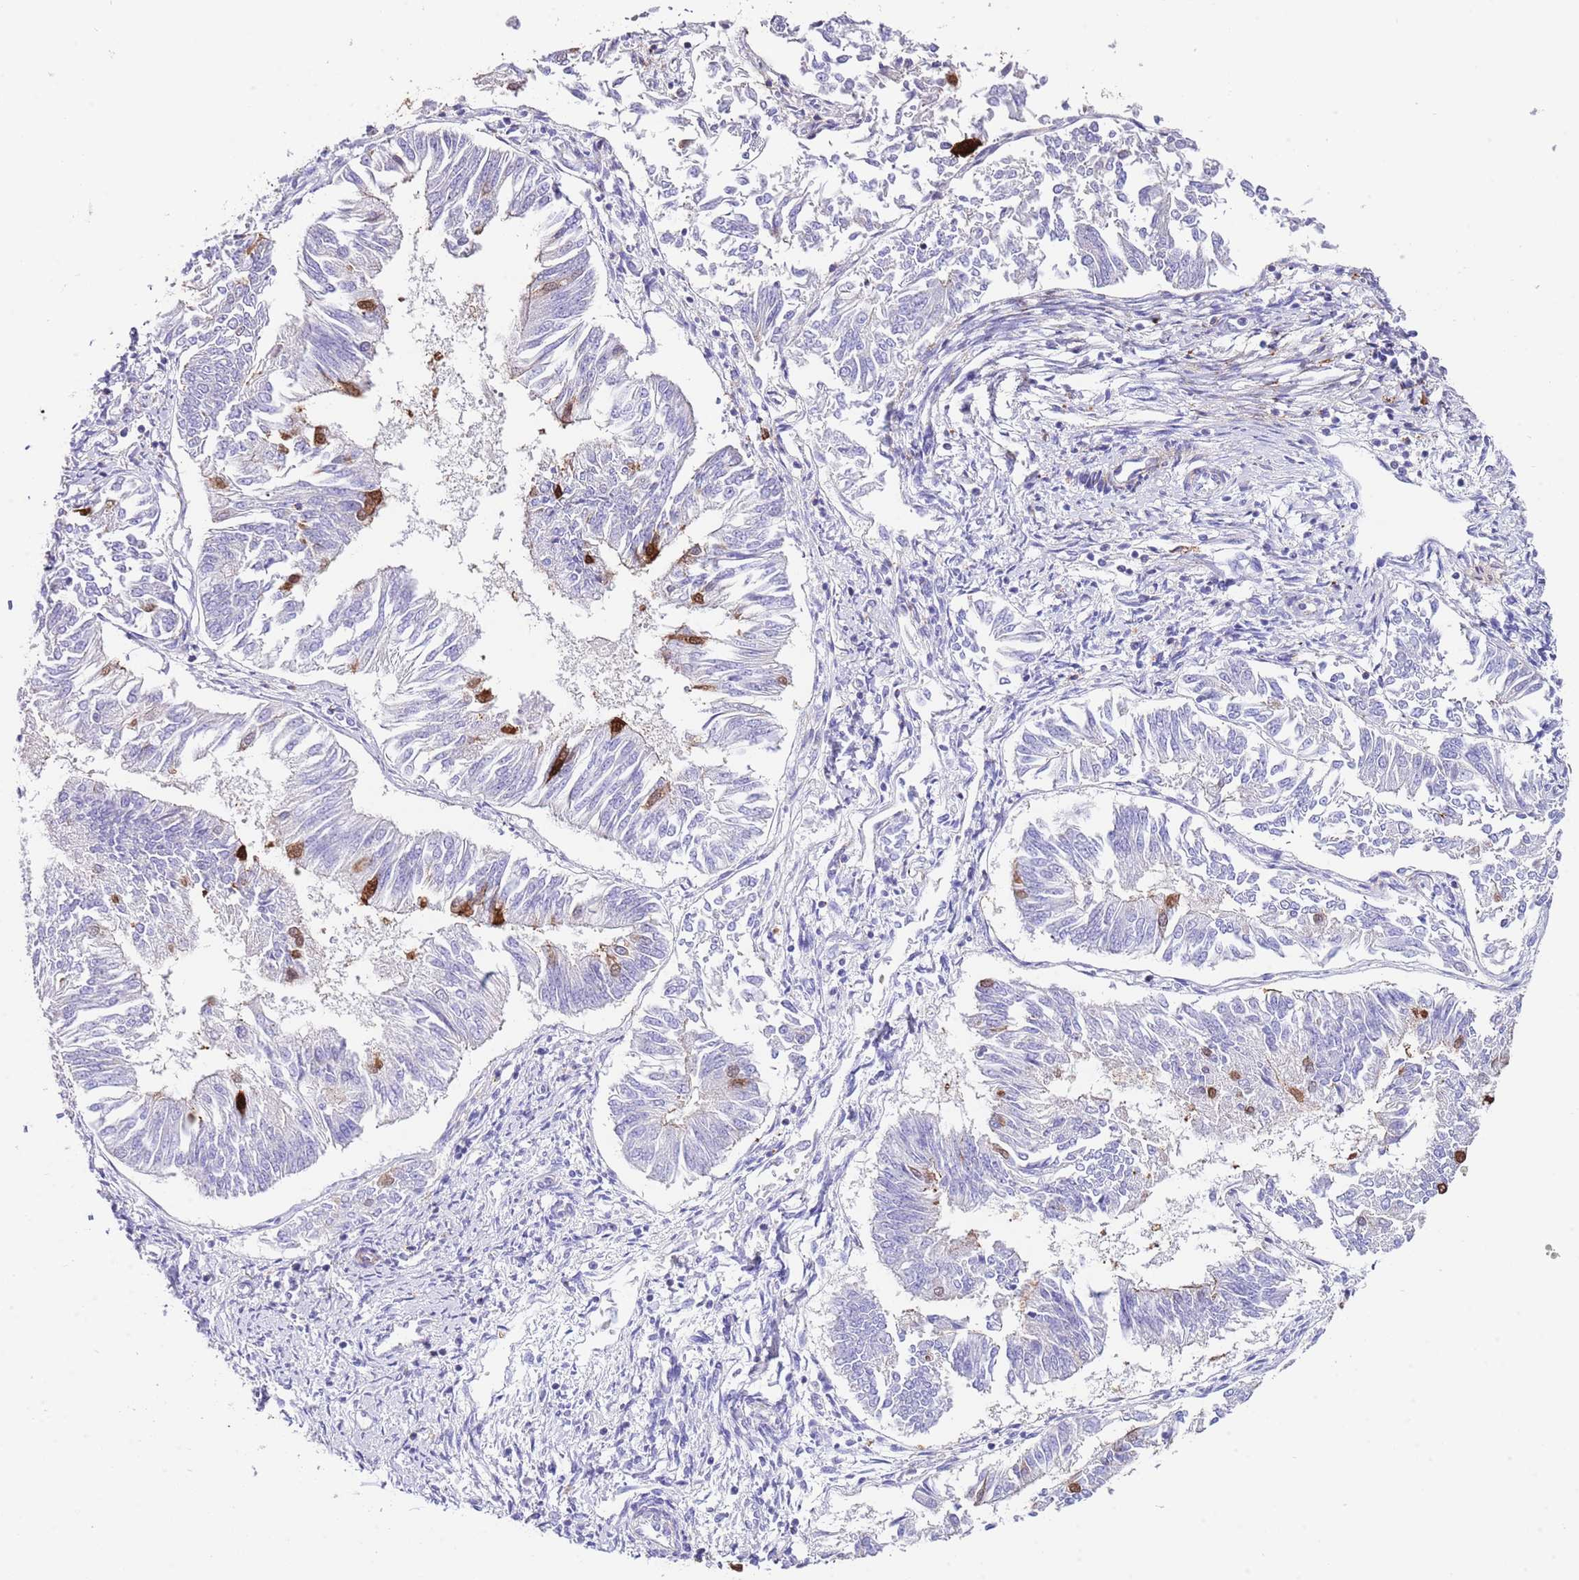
{"staining": {"intensity": "strong", "quantity": "<25%", "location": "nuclear"}, "tissue": "endometrial cancer", "cell_type": "Tumor cells", "image_type": "cancer", "snomed": [{"axis": "morphology", "description": "Adenocarcinoma, NOS"}, {"axis": "topography", "description": "Endometrium"}], "caption": "Brown immunohistochemical staining in human adenocarcinoma (endometrial) demonstrates strong nuclear expression in about <25% of tumor cells.", "gene": "ALDH3A1", "patient": {"sex": "female", "age": 58}}